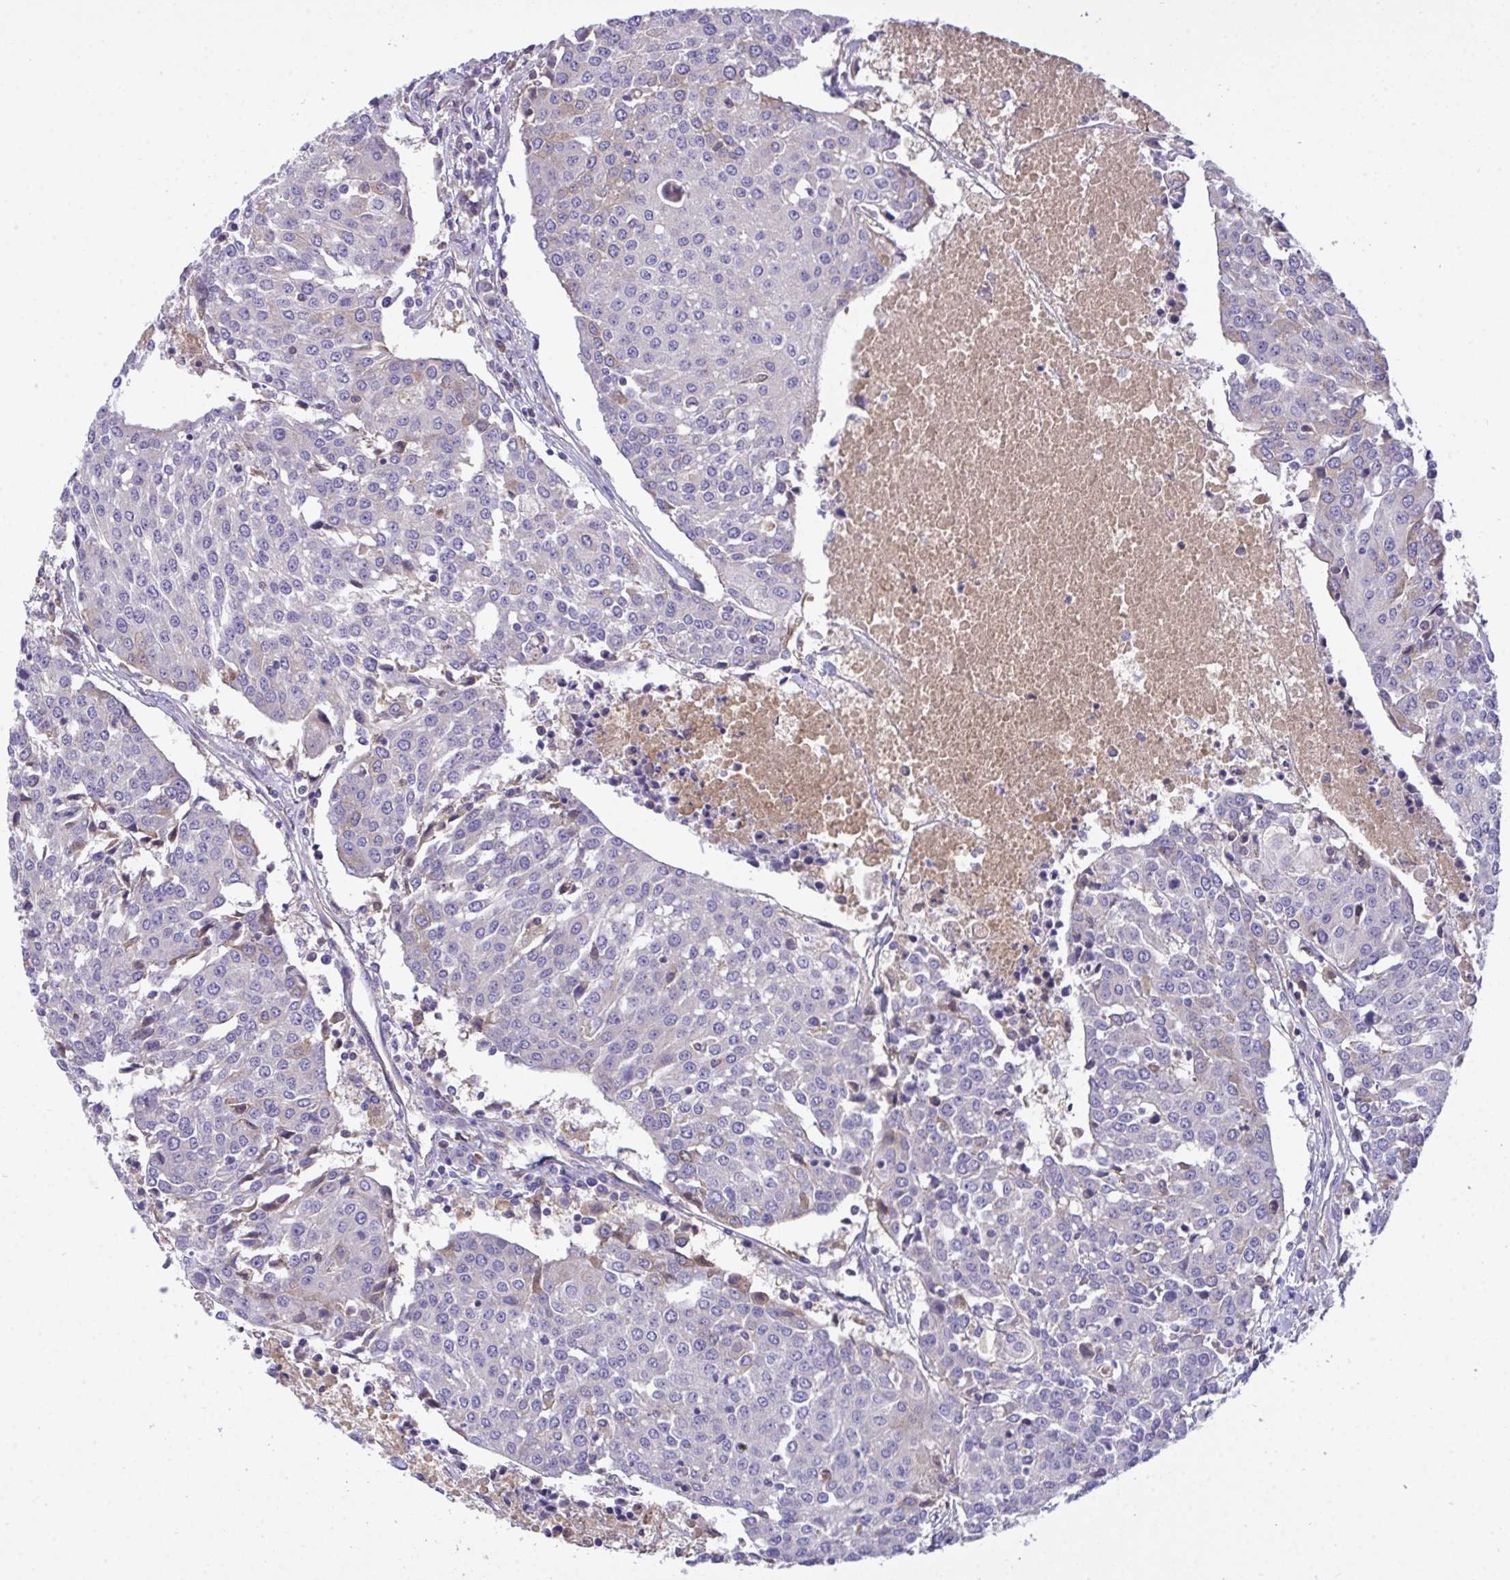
{"staining": {"intensity": "negative", "quantity": "none", "location": "none"}, "tissue": "urothelial cancer", "cell_type": "Tumor cells", "image_type": "cancer", "snomed": [{"axis": "morphology", "description": "Urothelial carcinoma, High grade"}, {"axis": "topography", "description": "Urinary bladder"}], "caption": "Immunohistochemistry histopathology image of urothelial cancer stained for a protein (brown), which displays no positivity in tumor cells. (Stains: DAB (3,3'-diaminobenzidine) immunohistochemistry with hematoxylin counter stain, Microscopy: brightfield microscopy at high magnification).", "gene": "ZNF581", "patient": {"sex": "female", "age": 85}}